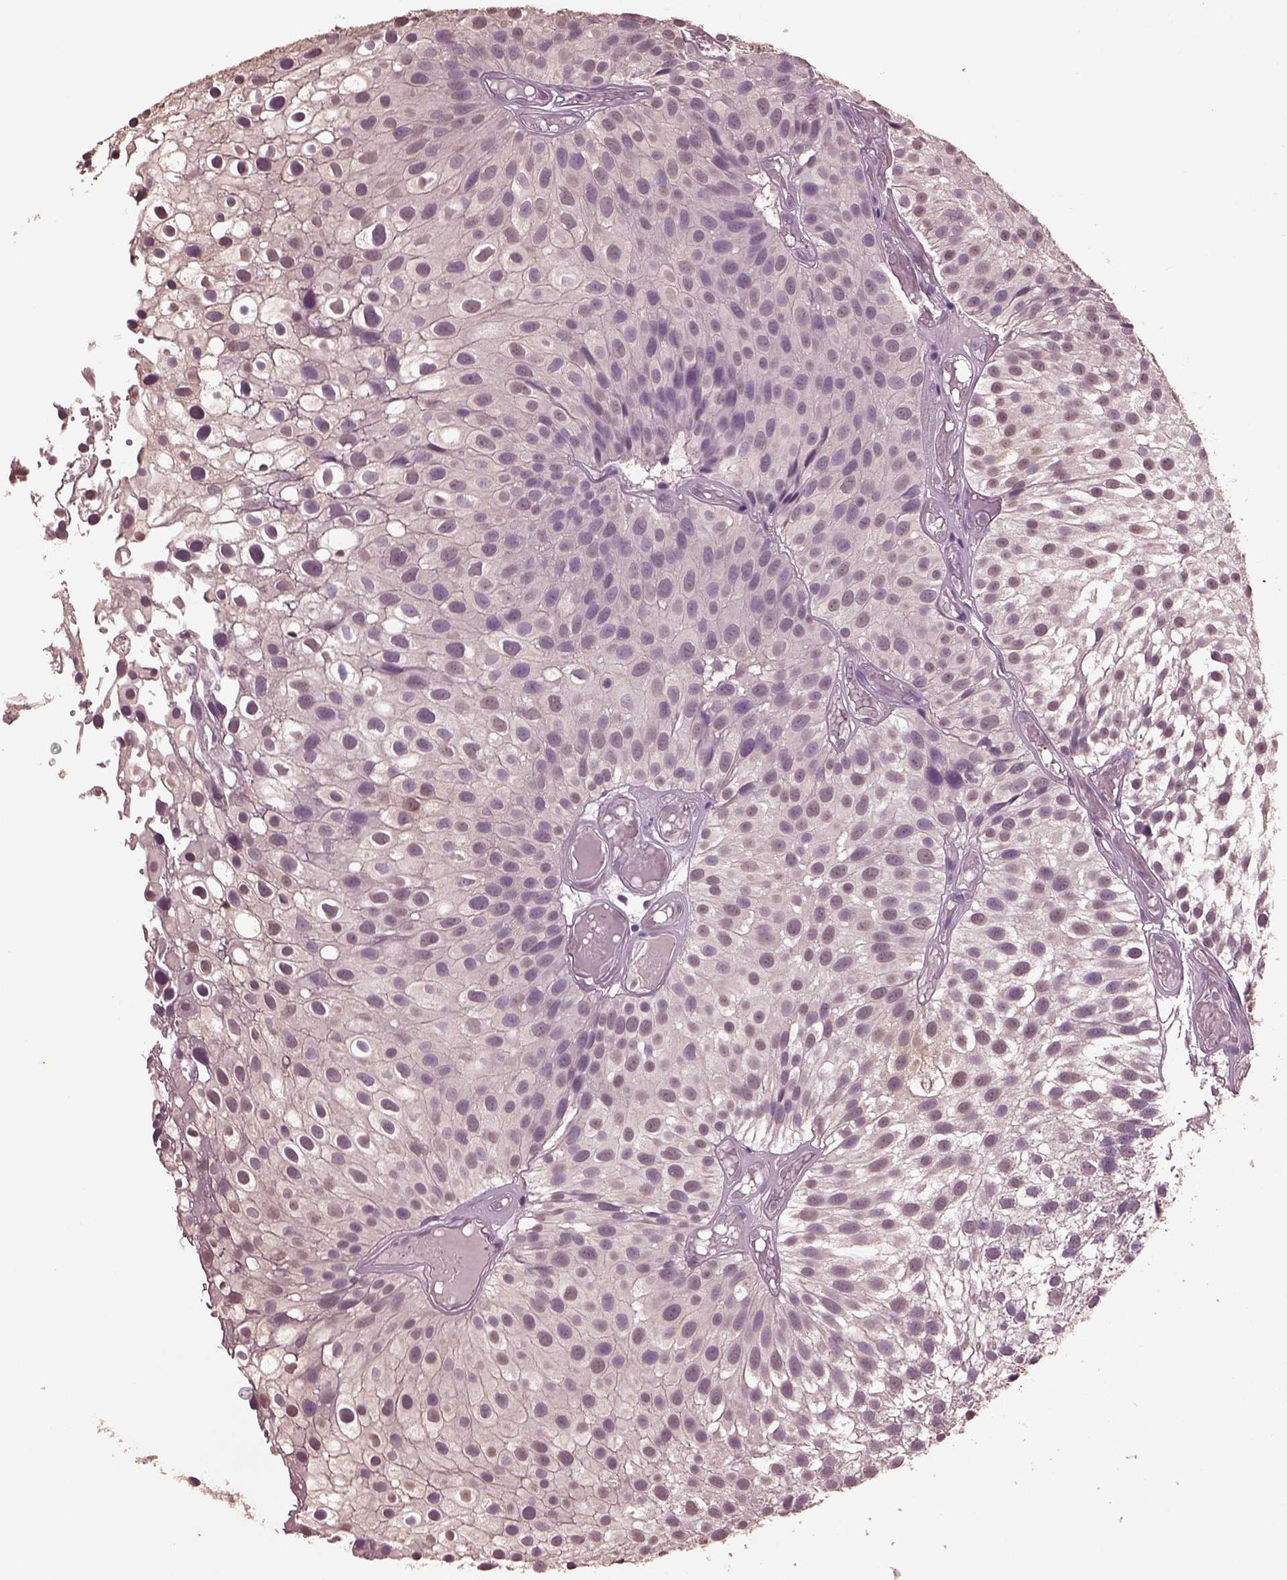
{"staining": {"intensity": "negative", "quantity": "none", "location": "none"}, "tissue": "urothelial cancer", "cell_type": "Tumor cells", "image_type": "cancer", "snomed": [{"axis": "morphology", "description": "Urothelial carcinoma, Low grade"}, {"axis": "topography", "description": "Urinary bladder"}], "caption": "Immunohistochemistry micrograph of low-grade urothelial carcinoma stained for a protein (brown), which demonstrates no staining in tumor cells.", "gene": "CPT1C", "patient": {"sex": "male", "age": 79}}